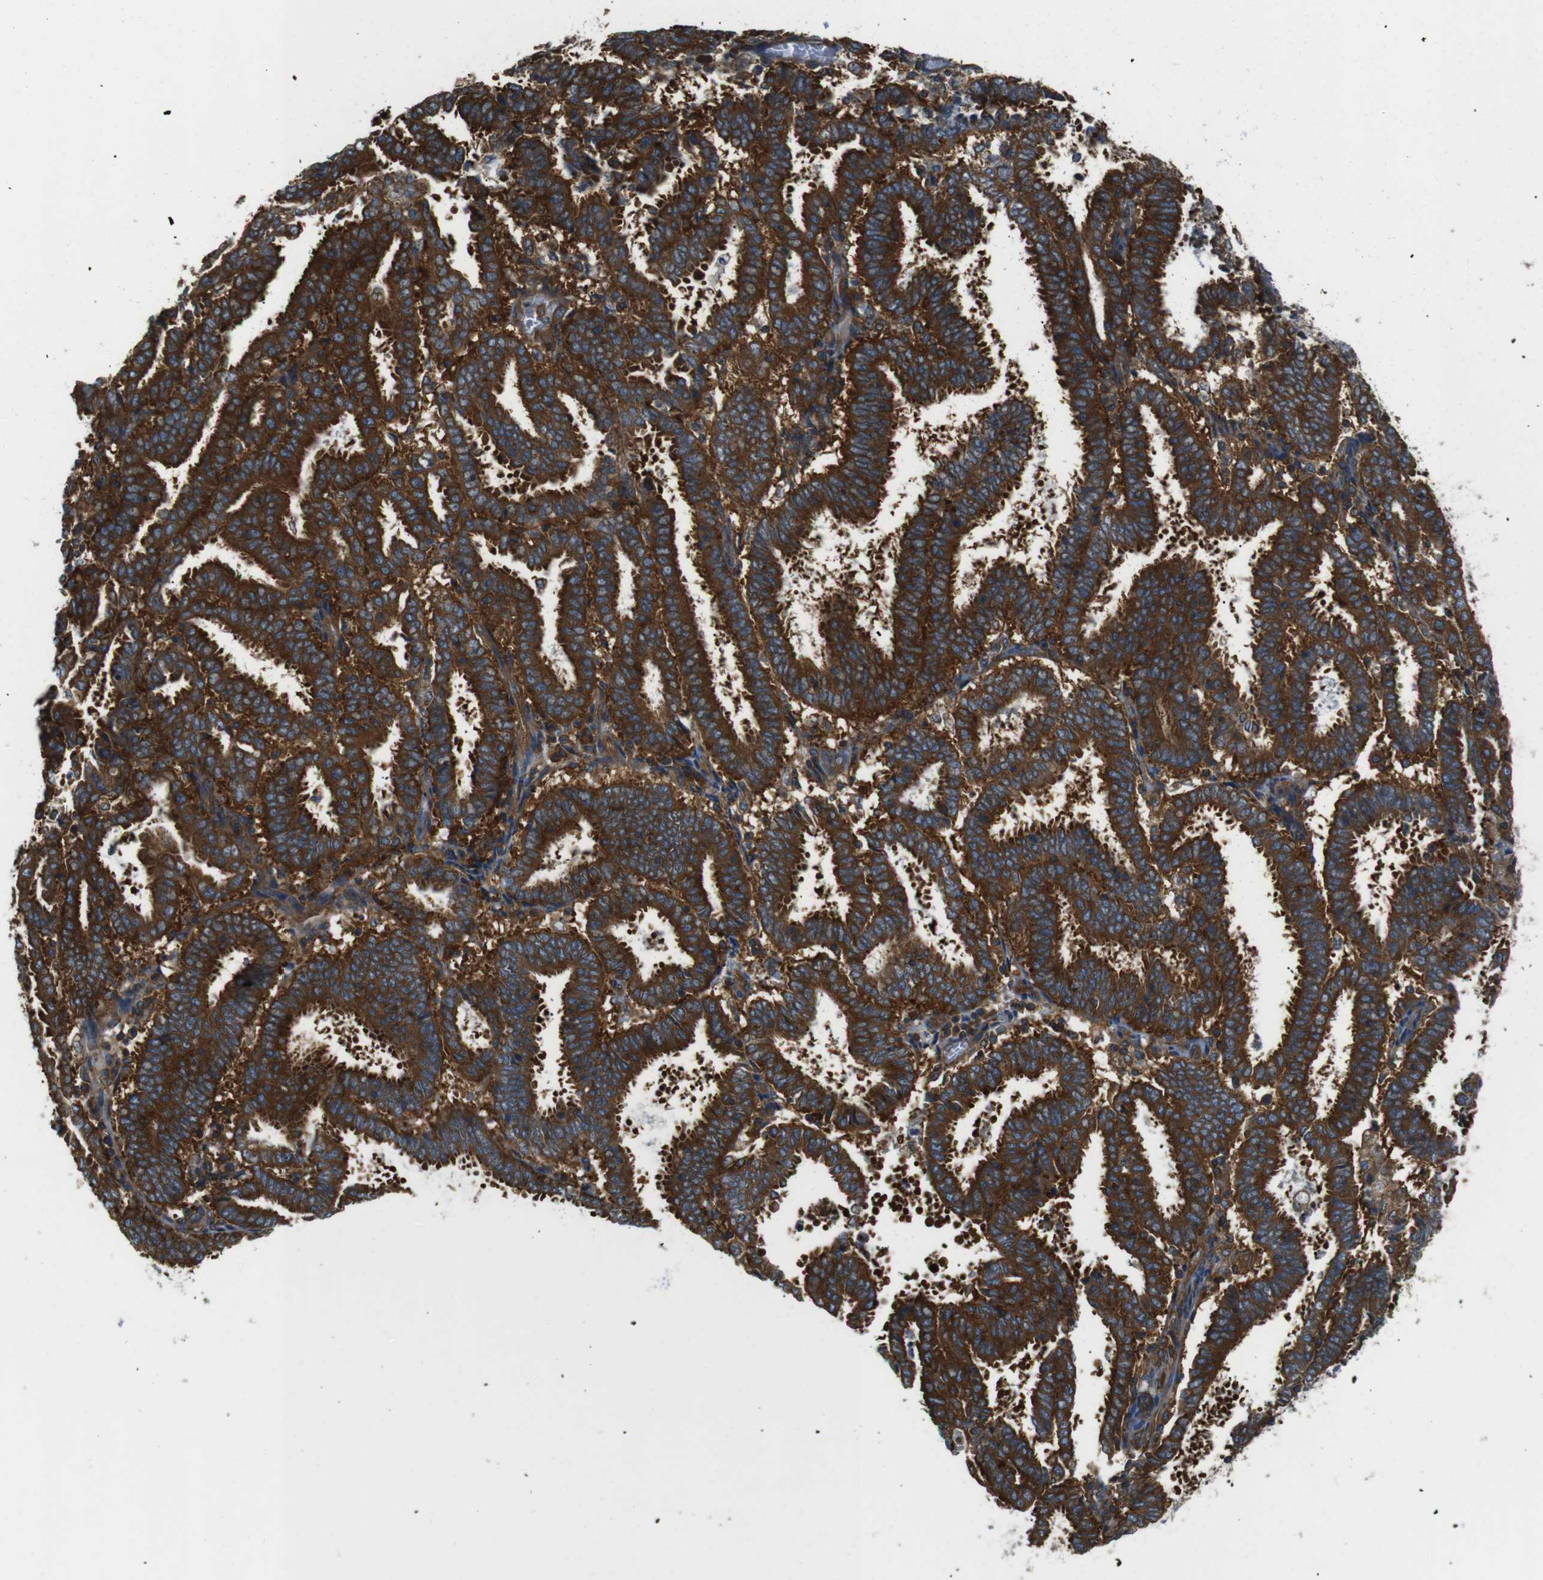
{"staining": {"intensity": "strong", "quantity": ">75%", "location": "cytoplasmic/membranous"}, "tissue": "endometrial cancer", "cell_type": "Tumor cells", "image_type": "cancer", "snomed": [{"axis": "morphology", "description": "Adenocarcinoma, NOS"}, {"axis": "topography", "description": "Uterus"}], "caption": "Tumor cells show high levels of strong cytoplasmic/membranous positivity in about >75% of cells in endometrial cancer (adenocarcinoma).", "gene": "TSC1", "patient": {"sex": "female", "age": 83}}